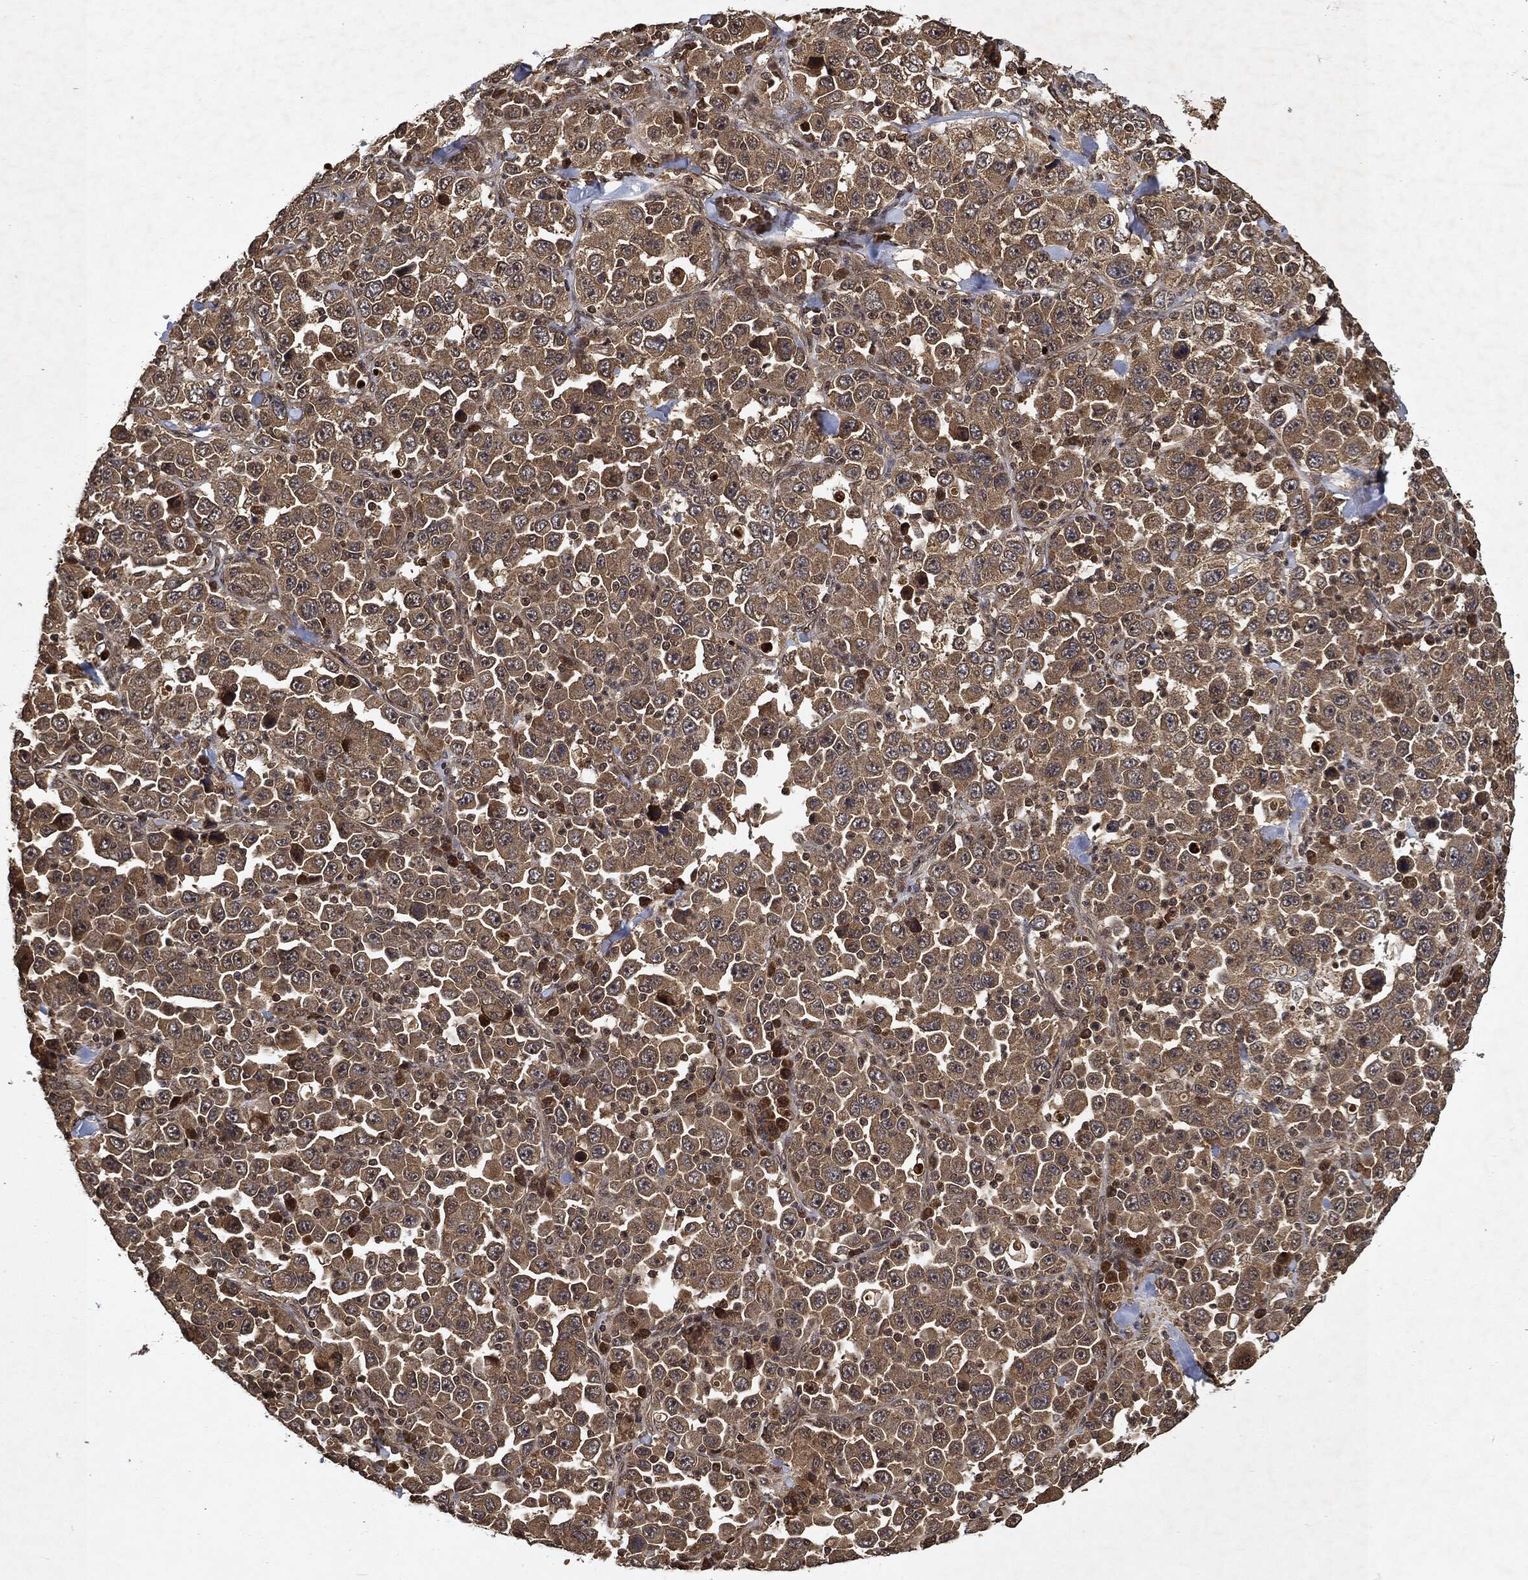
{"staining": {"intensity": "moderate", "quantity": ">75%", "location": "cytoplasmic/membranous"}, "tissue": "stomach cancer", "cell_type": "Tumor cells", "image_type": "cancer", "snomed": [{"axis": "morphology", "description": "Normal tissue, NOS"}, {"axis": "morphology", "description": "Adenocarcinoma, NOS"}, {"axis": "topography", "description": "Stomach, upper"}, {"axis": "topography", "description": "Stomach"}], "caption": "This micrograph shows immunohistochemistry (IHC) staining of adenocarcinoma (stomach), with medium moderate cytoplasmic/membranous expression in approximately >75% of tumor cells.", "gene": "ZNF226", "patient": {"sex": "male", "age": 59}}